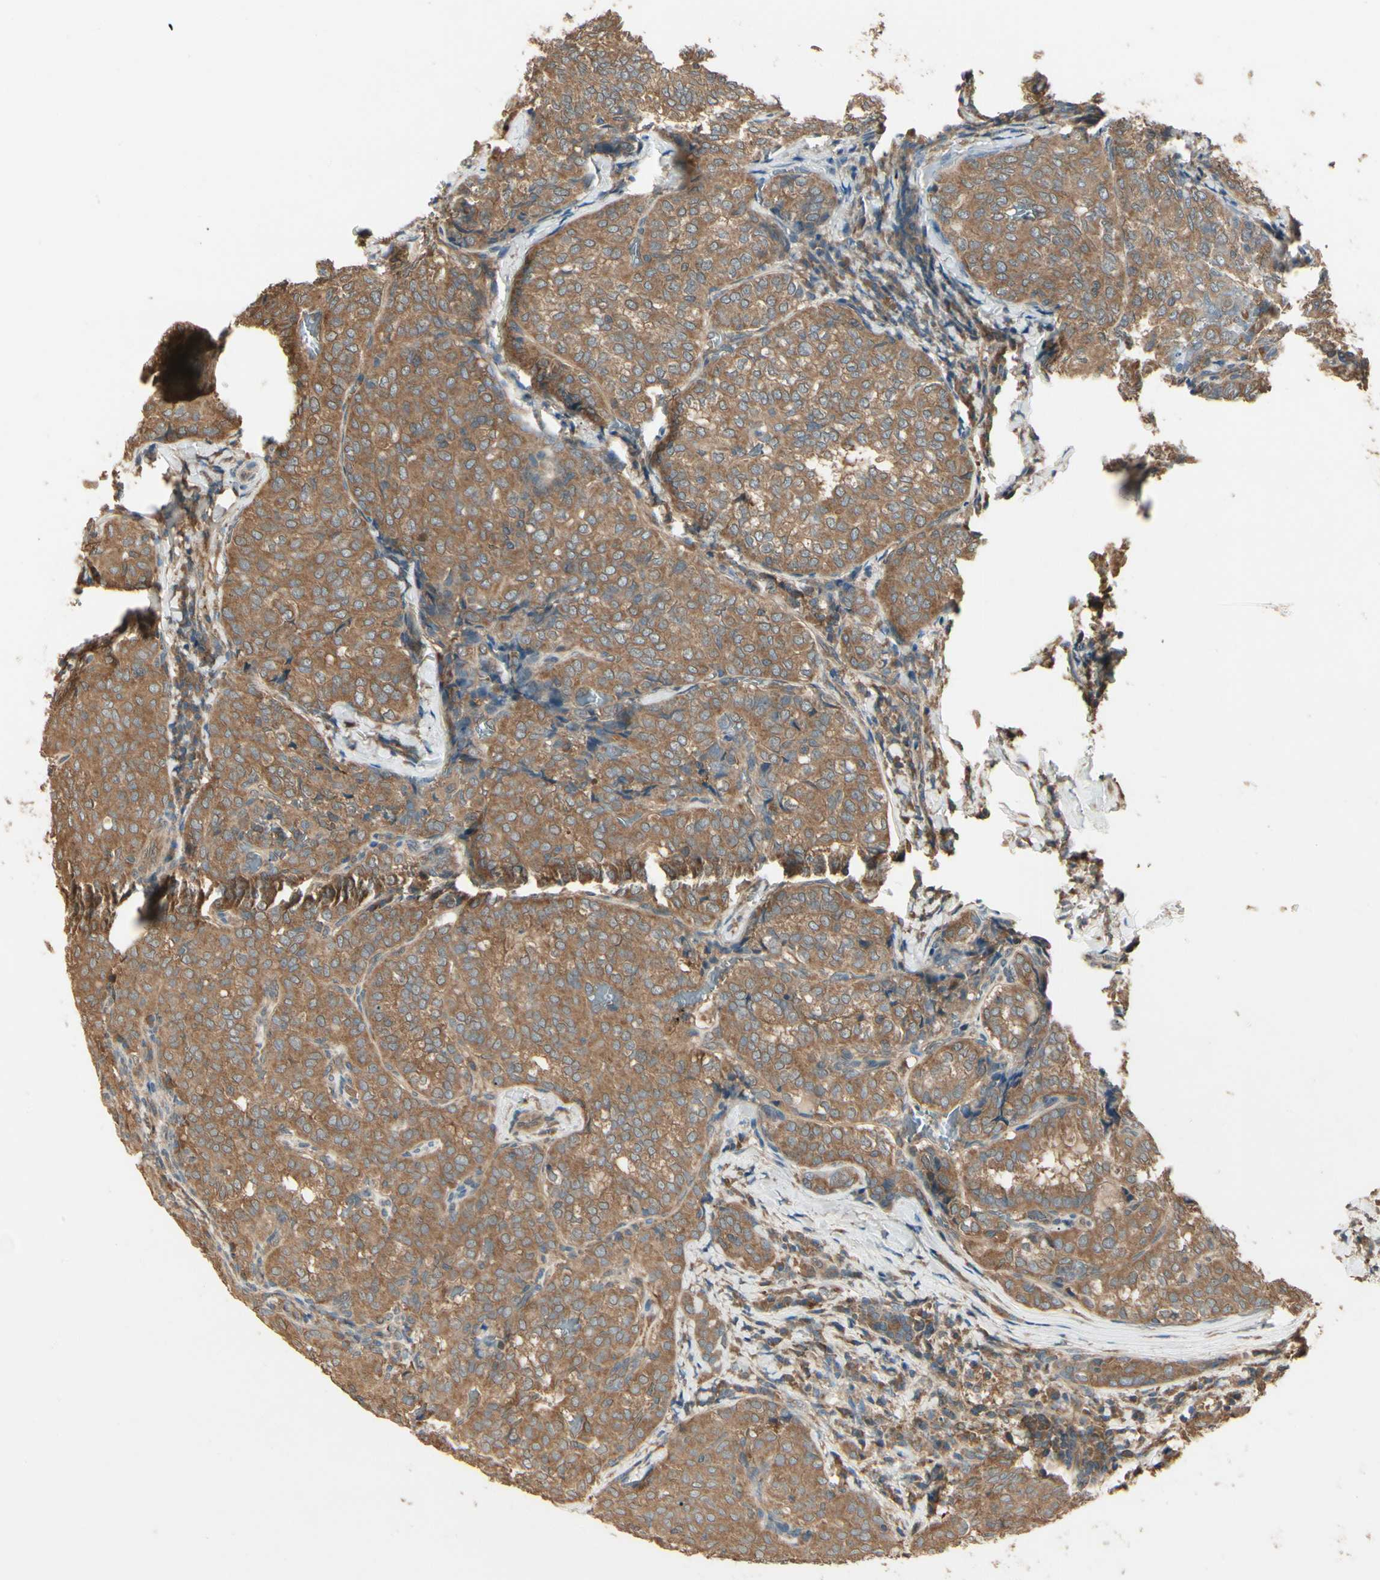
{"staining": {"intensity": "moderate", "quantity": ">75%", "location": "cytoplasmic/membranous"}, "tissue": "thyroid cancer", "cell_type": "Tumor cells", "image_type": "cancer", "snomed": [{"axis": "morphology", "description": "Normal tissue, NOS"}, {"axis": "morphology", "description": "Papillary adenocarcinoma, NOS"}, {"axis": "topography", "description": "Thyroid gland"}], "caption": "A micrograph of human thyroid papillary adenocarcinoma stained for a protein shows moderate cytoplasmic/membranous brown staining in tumor cells. Ihc stains the protein in brown and the nuclei are stained blue.", "gene": "CCT7", "patient": {"sex": "female", "age": 30}}